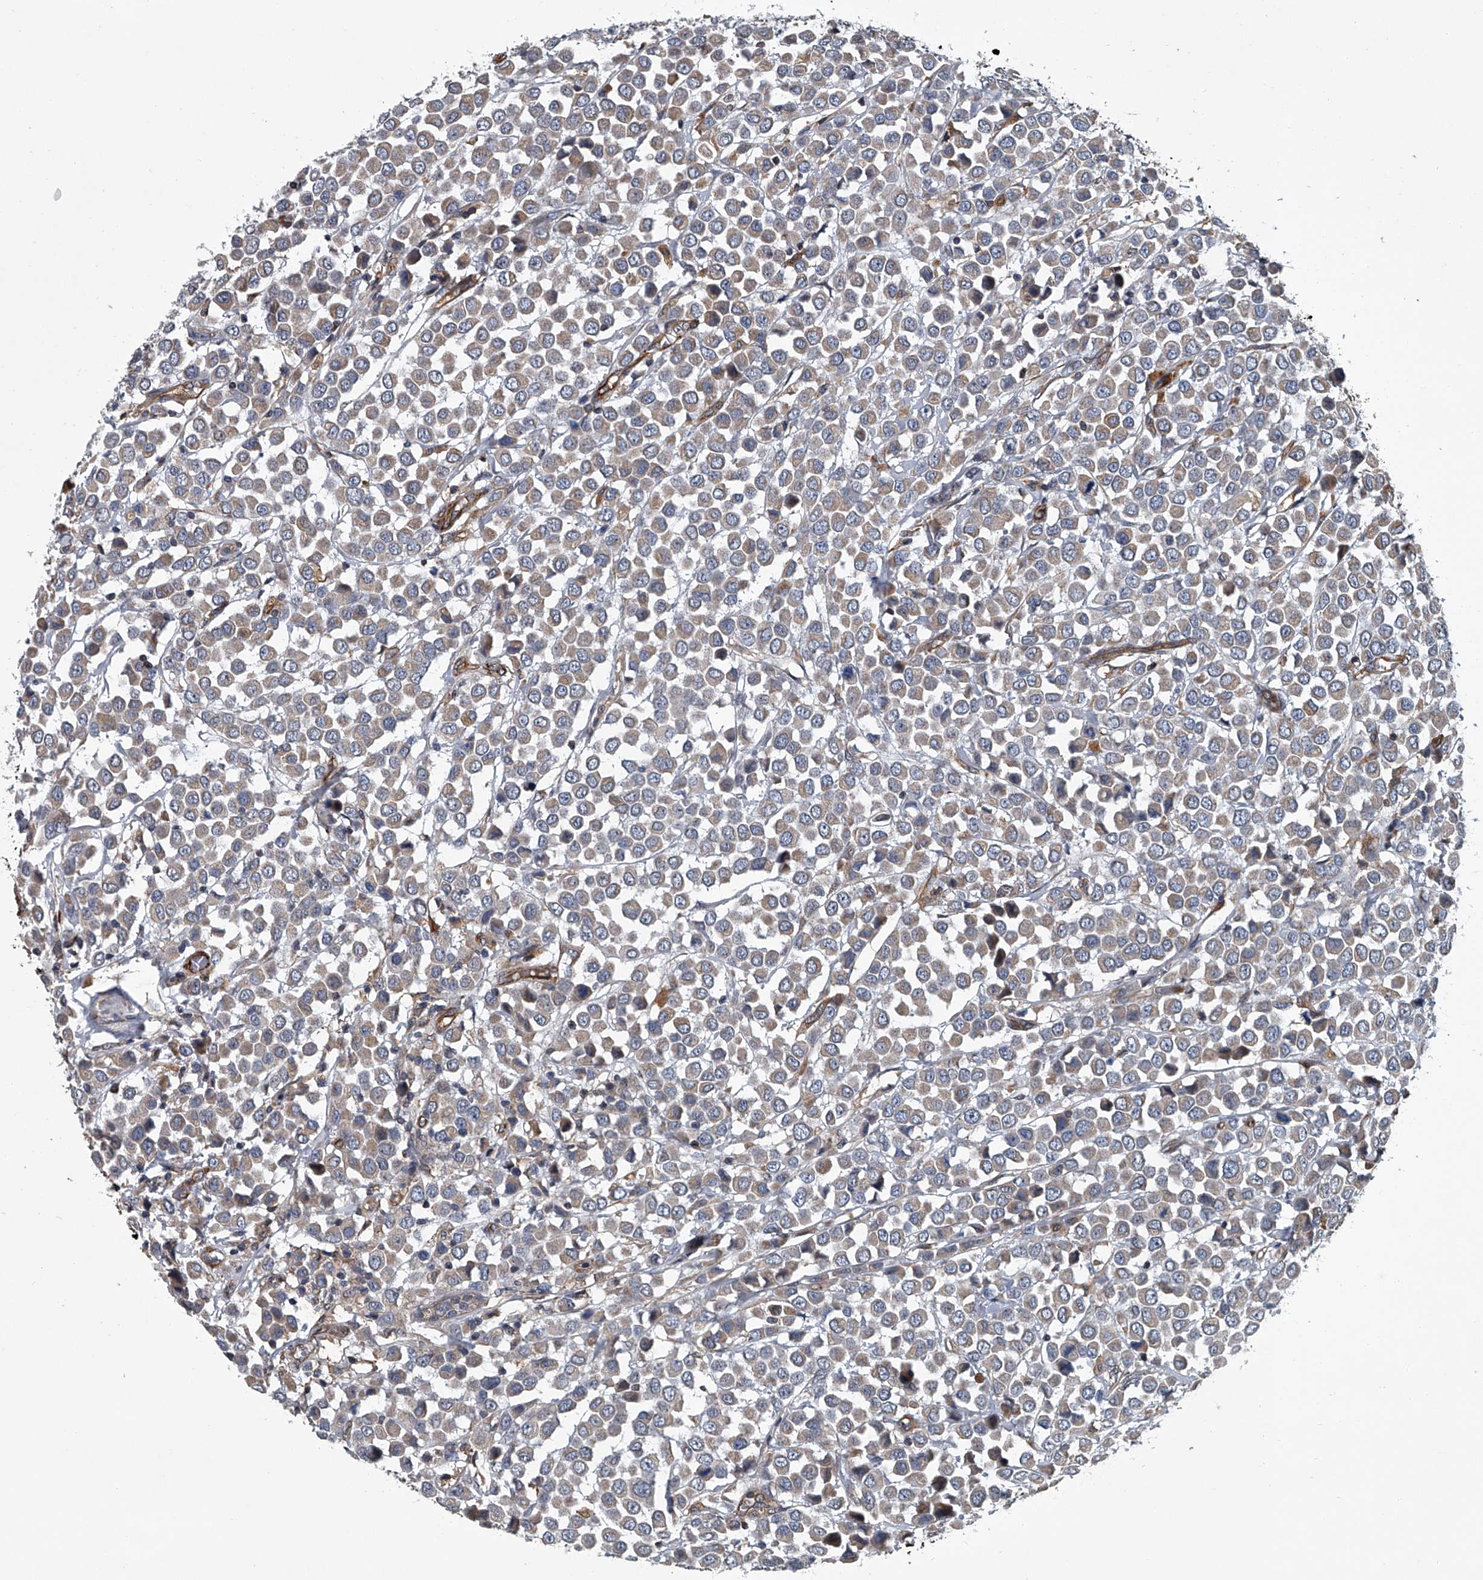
{"staining": {"intensity": "weak", "quantity": ">75%", "location": "cytoplasmic/membranous"}, "tissue": "breast cancer", "cell_type": "Tumor cells", "image_type": "cancer", "snomed": [{"axis": "morphology", "description": "Duct carcinoma"}, {"axis": "topography", "description": "Breast"}], "caption": "DAB immunohistochemical staining of human breast cancer (infiltrating ductal carcinoma) shows weak cytoplasmic/membranous protein expression in about >75% of tumor cells.", "gene": "LDLRAD2", "patient": {"sex": "female", "age": 61}}